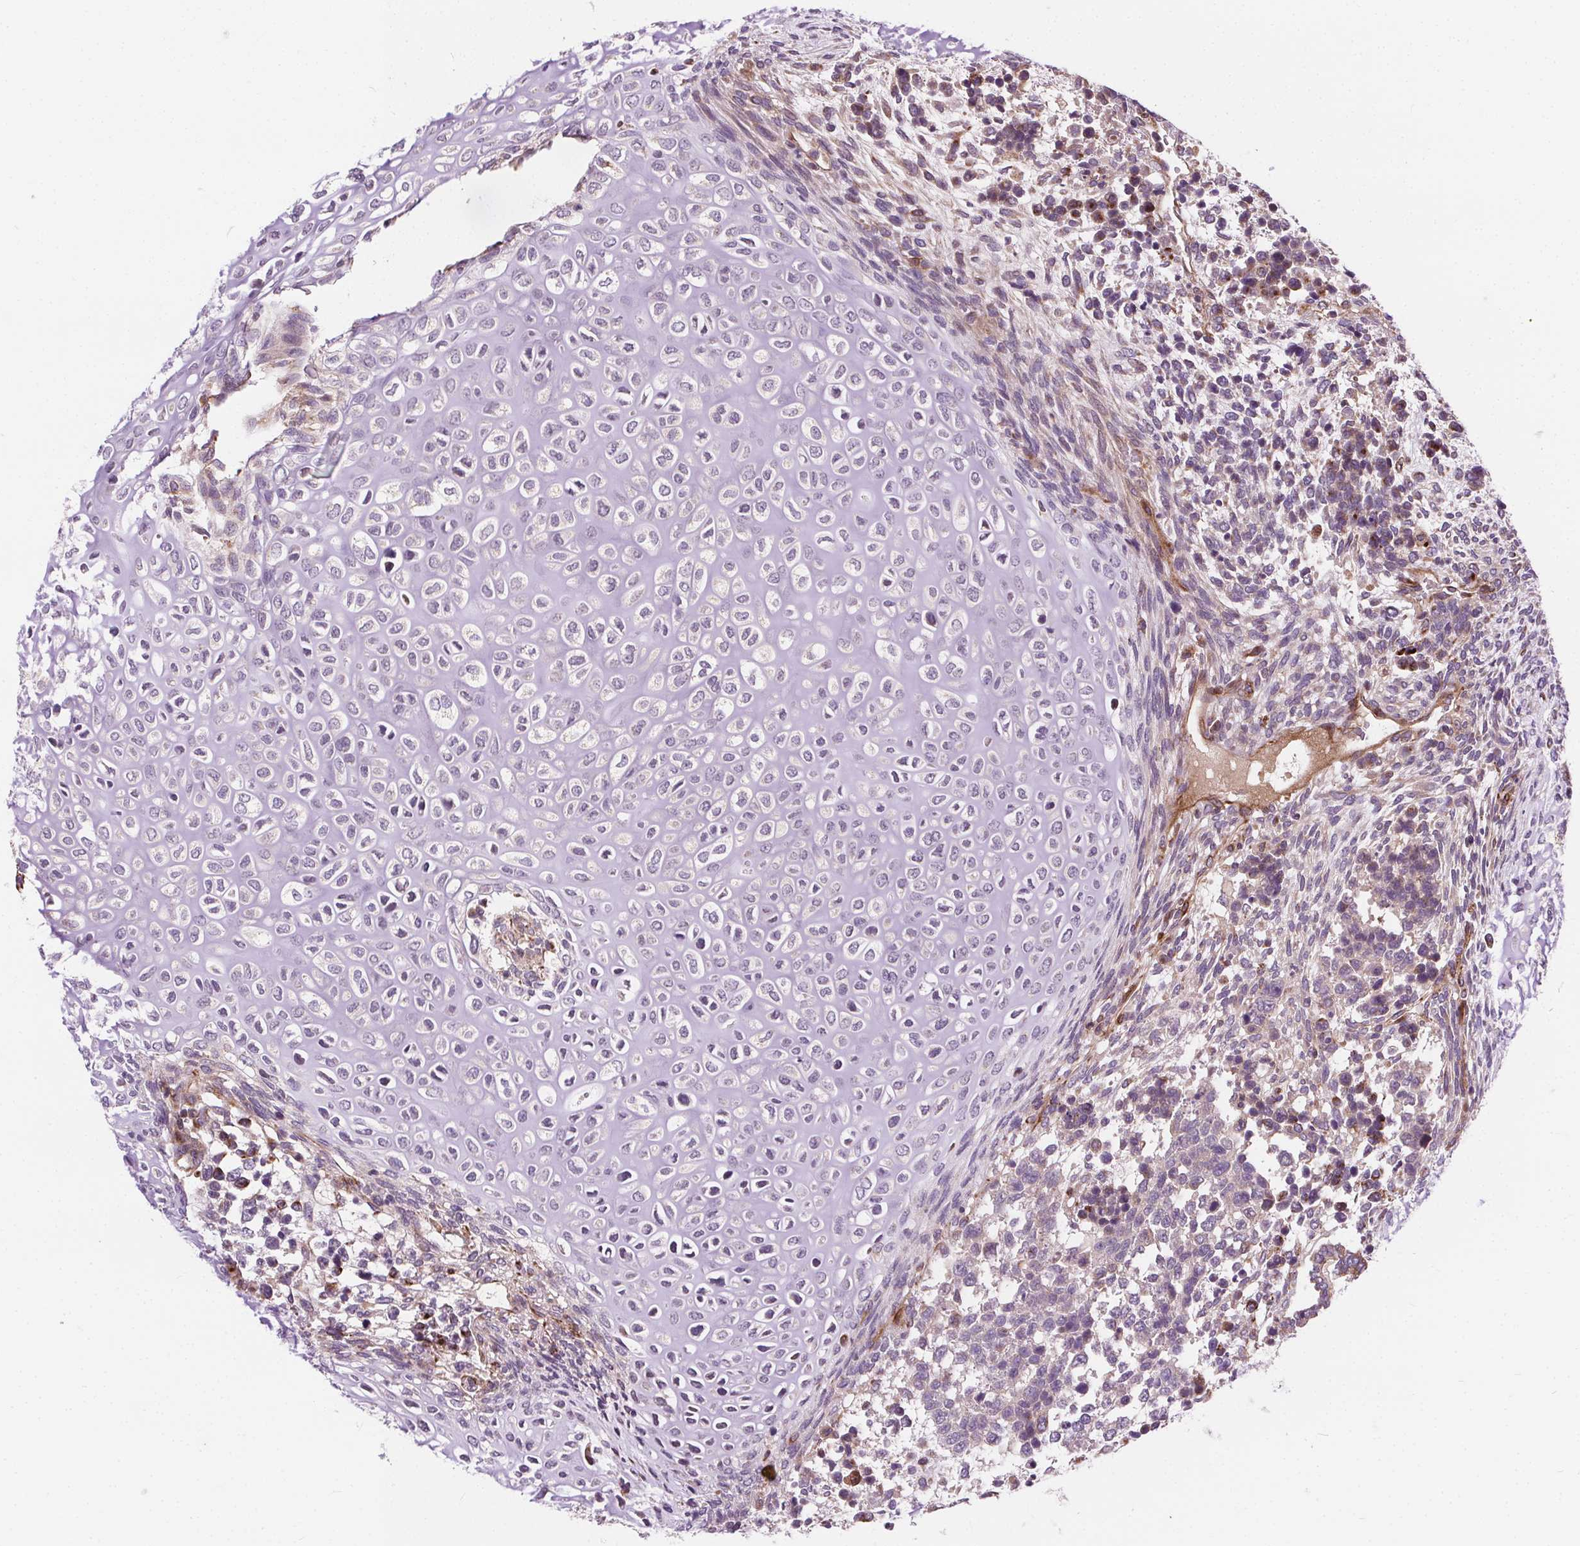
{"staining": {"intensity": "moderate", "quantity": "<25%", "location": "cytoplasmic/membranous"}, "tissue": "testis cancer", "cell_type": "Tumor cells", "image_type": "cancer", "snomed": [{"axis": "morphology", "description": "Carcinoma, Embryonal, NOS"}, {"axis": "topography", "description": "Testis"}], "caption": "Immunohistochemical staining of embryonal carcinoma (testis) displays low levels of moderate cytoplasmic/membranous positivity in about <25% of tumor cells.", "gene": "GOLT1B", "patient": {"sex": "male", "age": 23}}